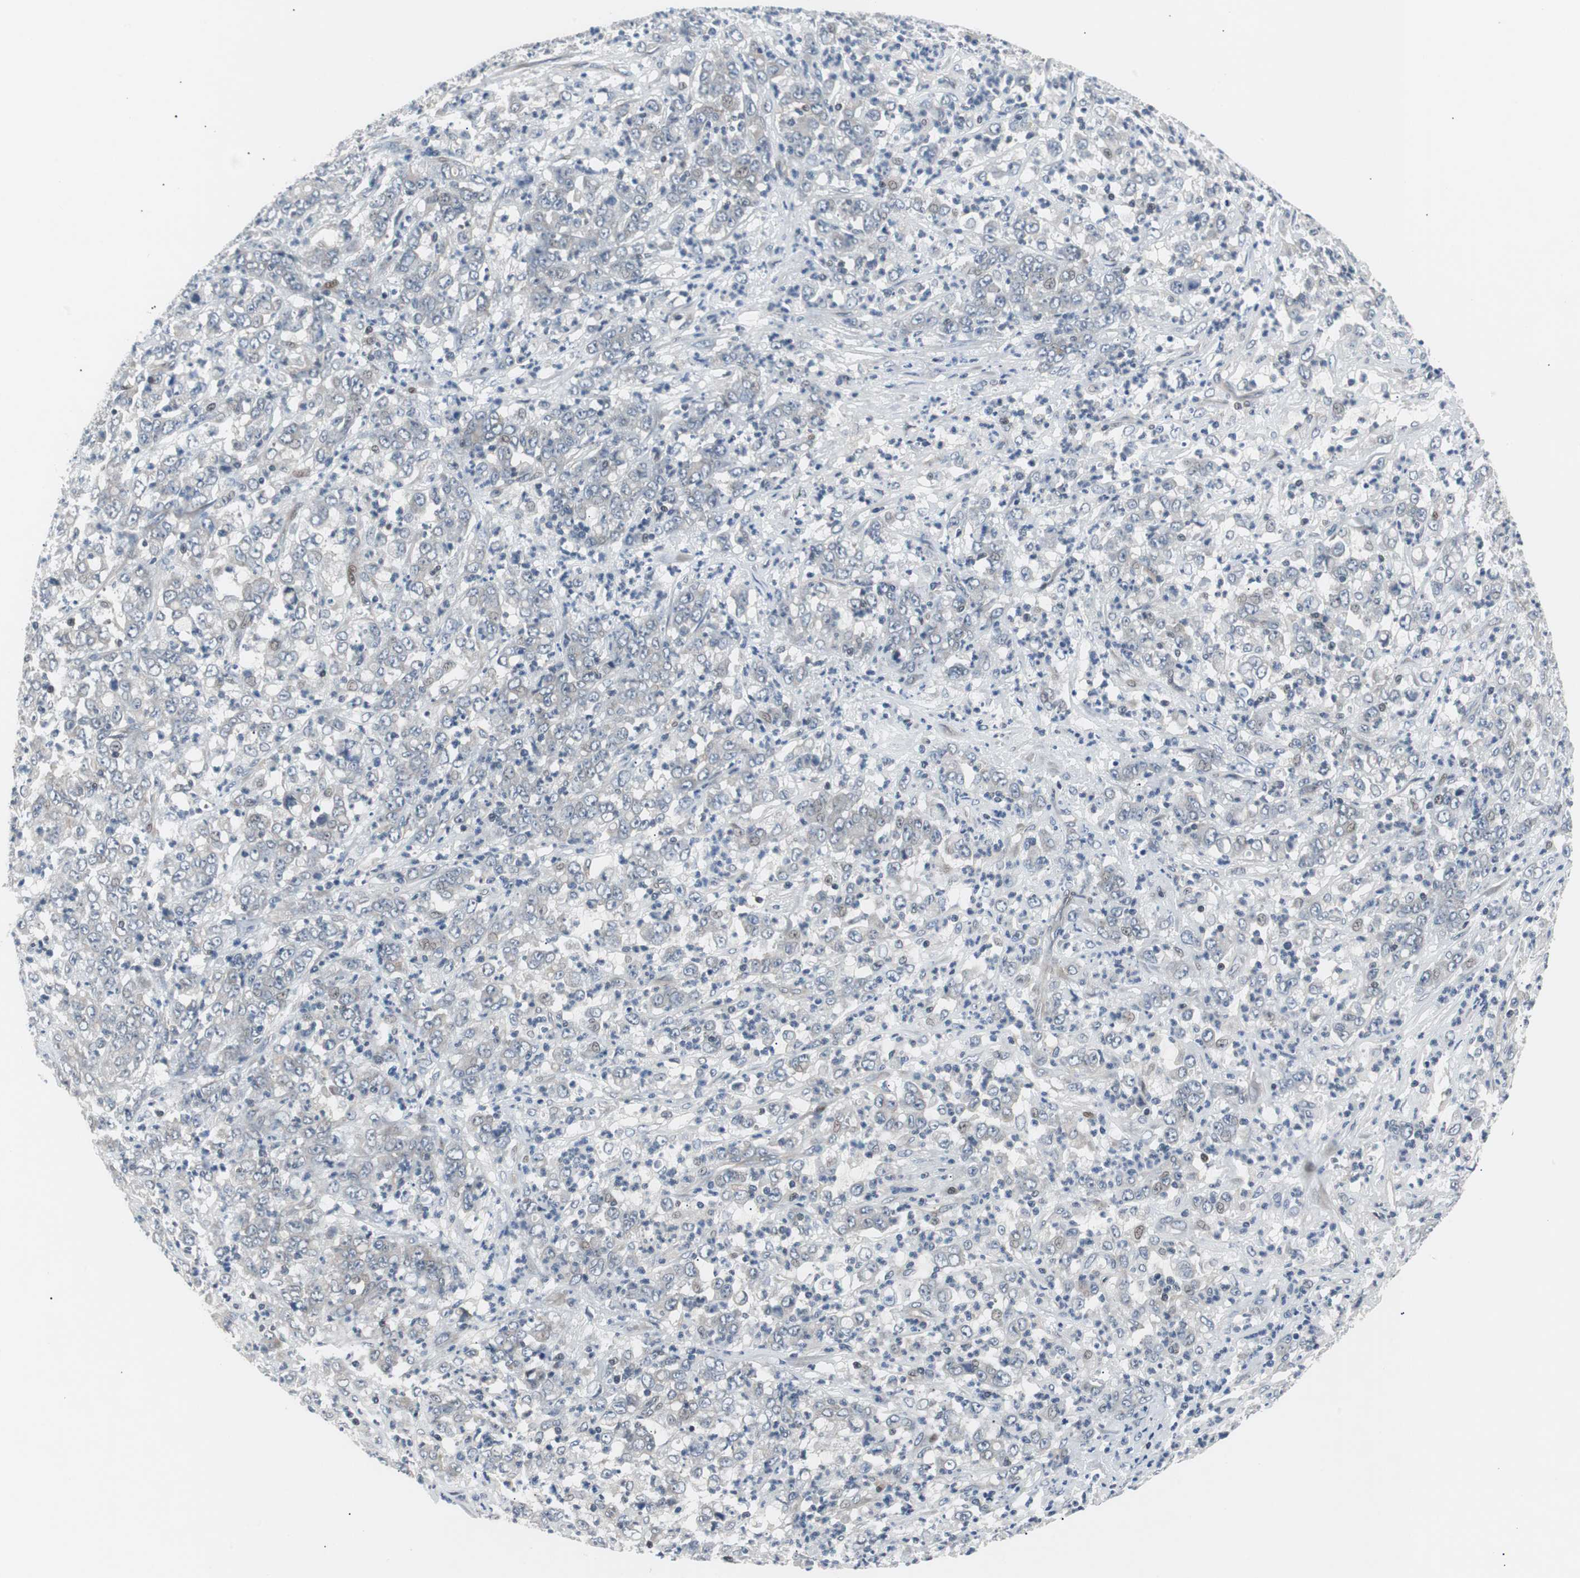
{"staining": {"intensity": "negative", "quantity": "none", "location": "none"}, "tissue": "stomach cancer", "cell_type": "Tumor cells", "image_type": "cancer", "snomed": [{"axis": "morphology", "description": "Adenocarcinoma, NOS"}, {"axis": "topography", "description": "Stomach, lower"}], "caption": "An image of human stomach adenocarcinoma is negative for staining in tumor cells. Nuclei are stained in blue.", "gene": "MAP2K4", "patient": {"sex": "female", "age": 71}}